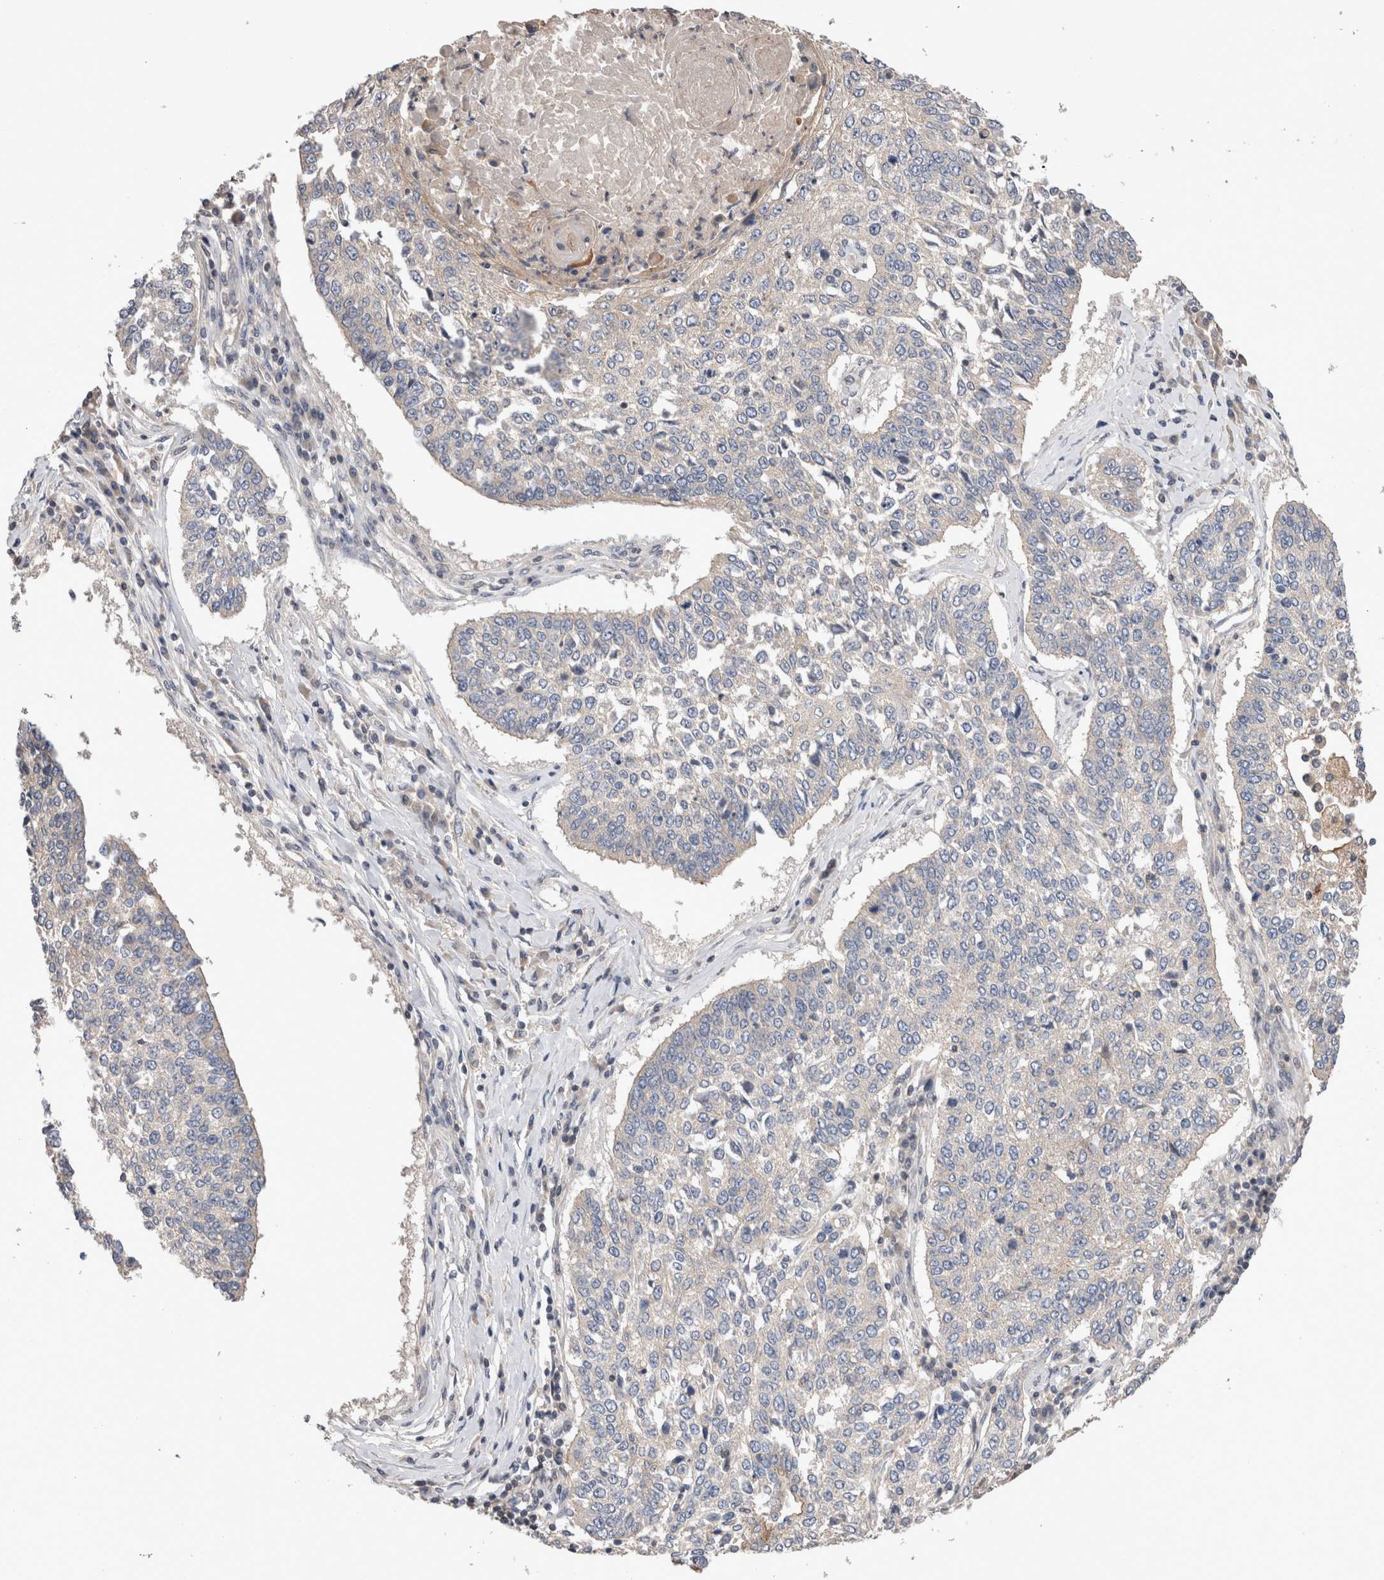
{"staining": {"intensity": "negative", "quantity": "none", "location": "none"}, "tissue": "lung cancer", "cell_type": "Tumor cells", "image_type": "cancer", "snomed": [{"axis": "morphology", "description": "Normal tissue, NOS"}, {"axis": "morphology", "description": "Squamous cell carcinoma, NOS"}, {"axis": "topography", "description": "Cartilage tissue"}, {"axis": "topography", "description": "Bronchus"}, {"axis": "topography", "description": "Lung"}, {"axis": "topography", "description": "Peripheral nerve tissue"}], "caption": "The immunohistochemistry (IHC) photomicrograph has no significant positivity in tumor cells of squamous cell carcinoma (lung) tissue.", "gene": "OTOR", "patient": {"sex": "female", "age": 49}}